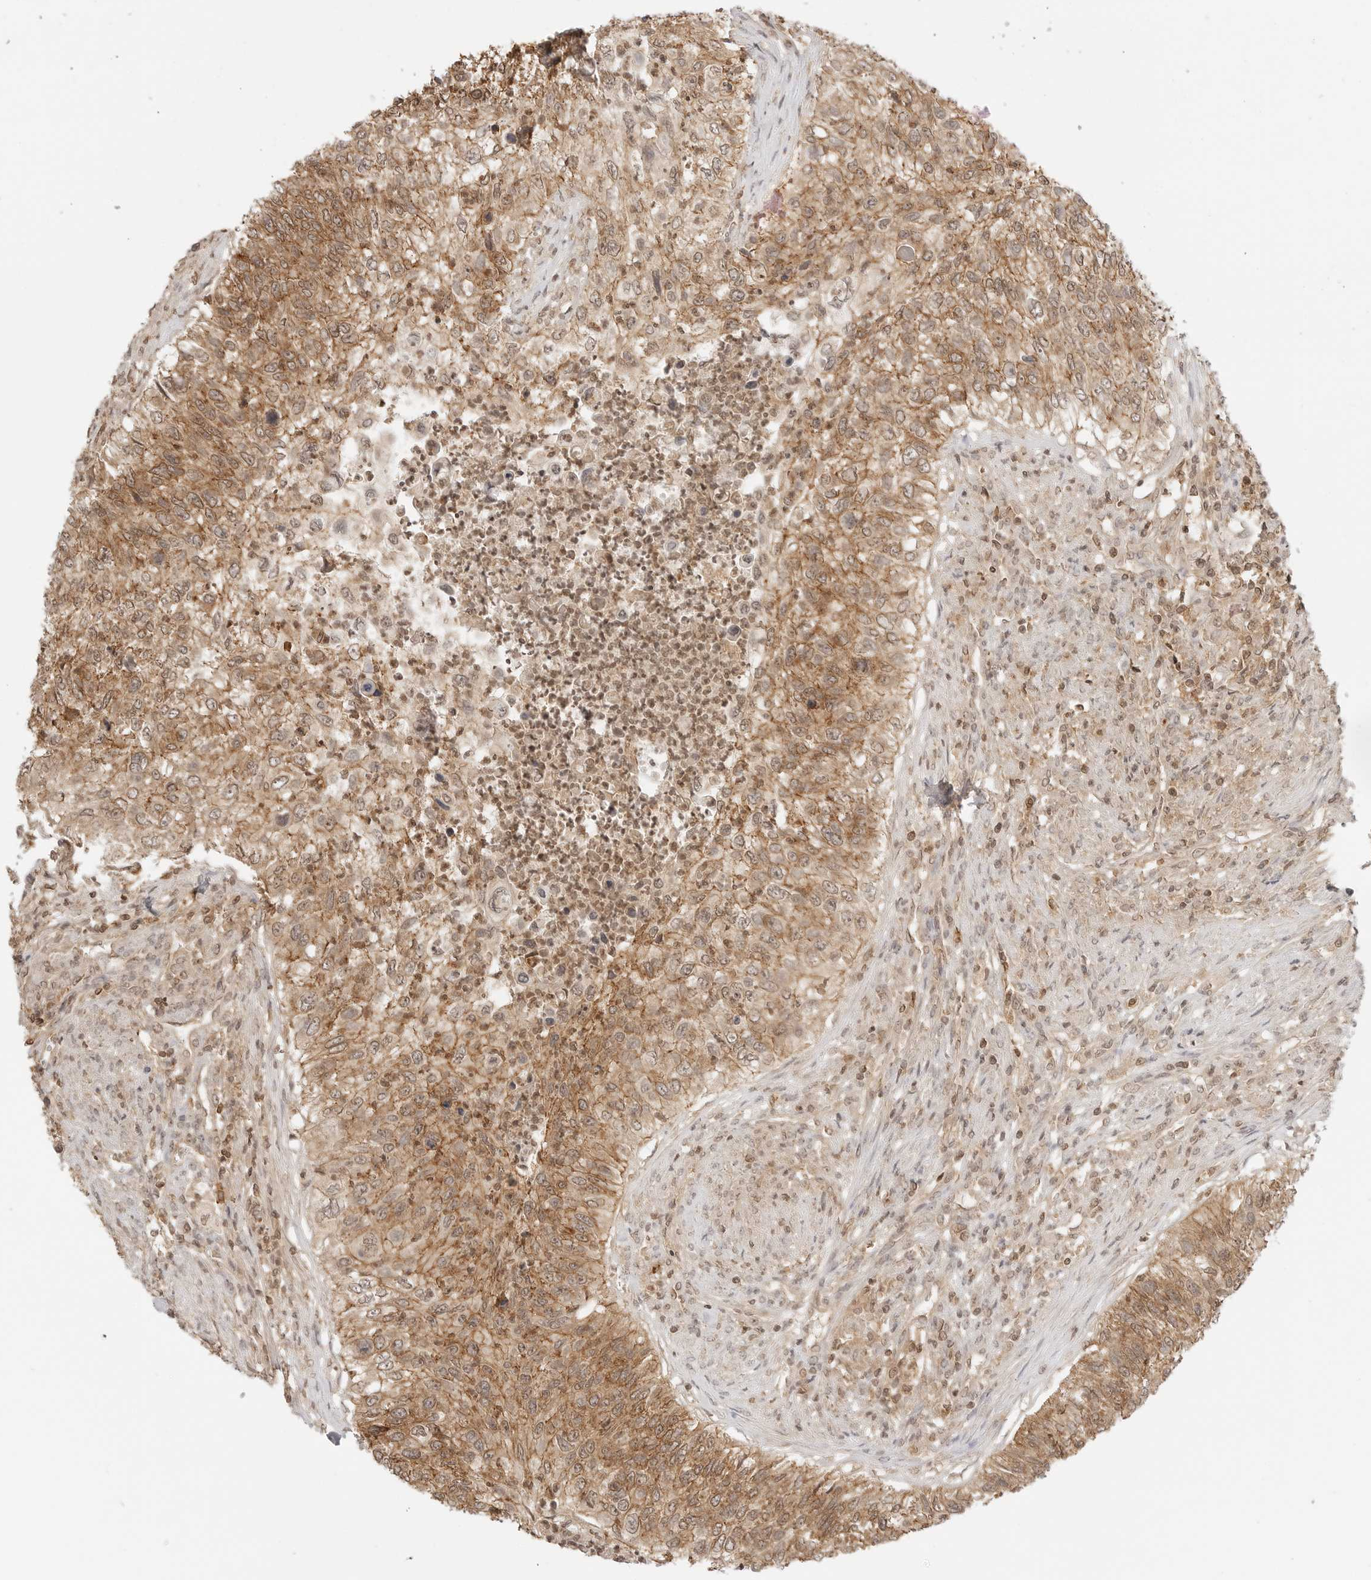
{"staining": {"intensity": "moderate", "quantity": ">75%", "location": "cytoplasmic/membranous"}, "tissue": "urothelial cancer", "cell_type": "Tumor cells", "image_type": "cancer", "snomed": [{"axis": "morphology", "description": "Urothelial carcinoma, High grade"}, {"axis": "topography", "description": "Urinary bladder"}], "caption": "DAB (3,3'-diaminobenzidine) immunohistochemical staining of urothelial cancer displays moderate cytoplasmic/membranous protein staining in about >75% of tumor cells.", "gene": "EPHA1", "patient": {"sex": "female", "age": 60}}